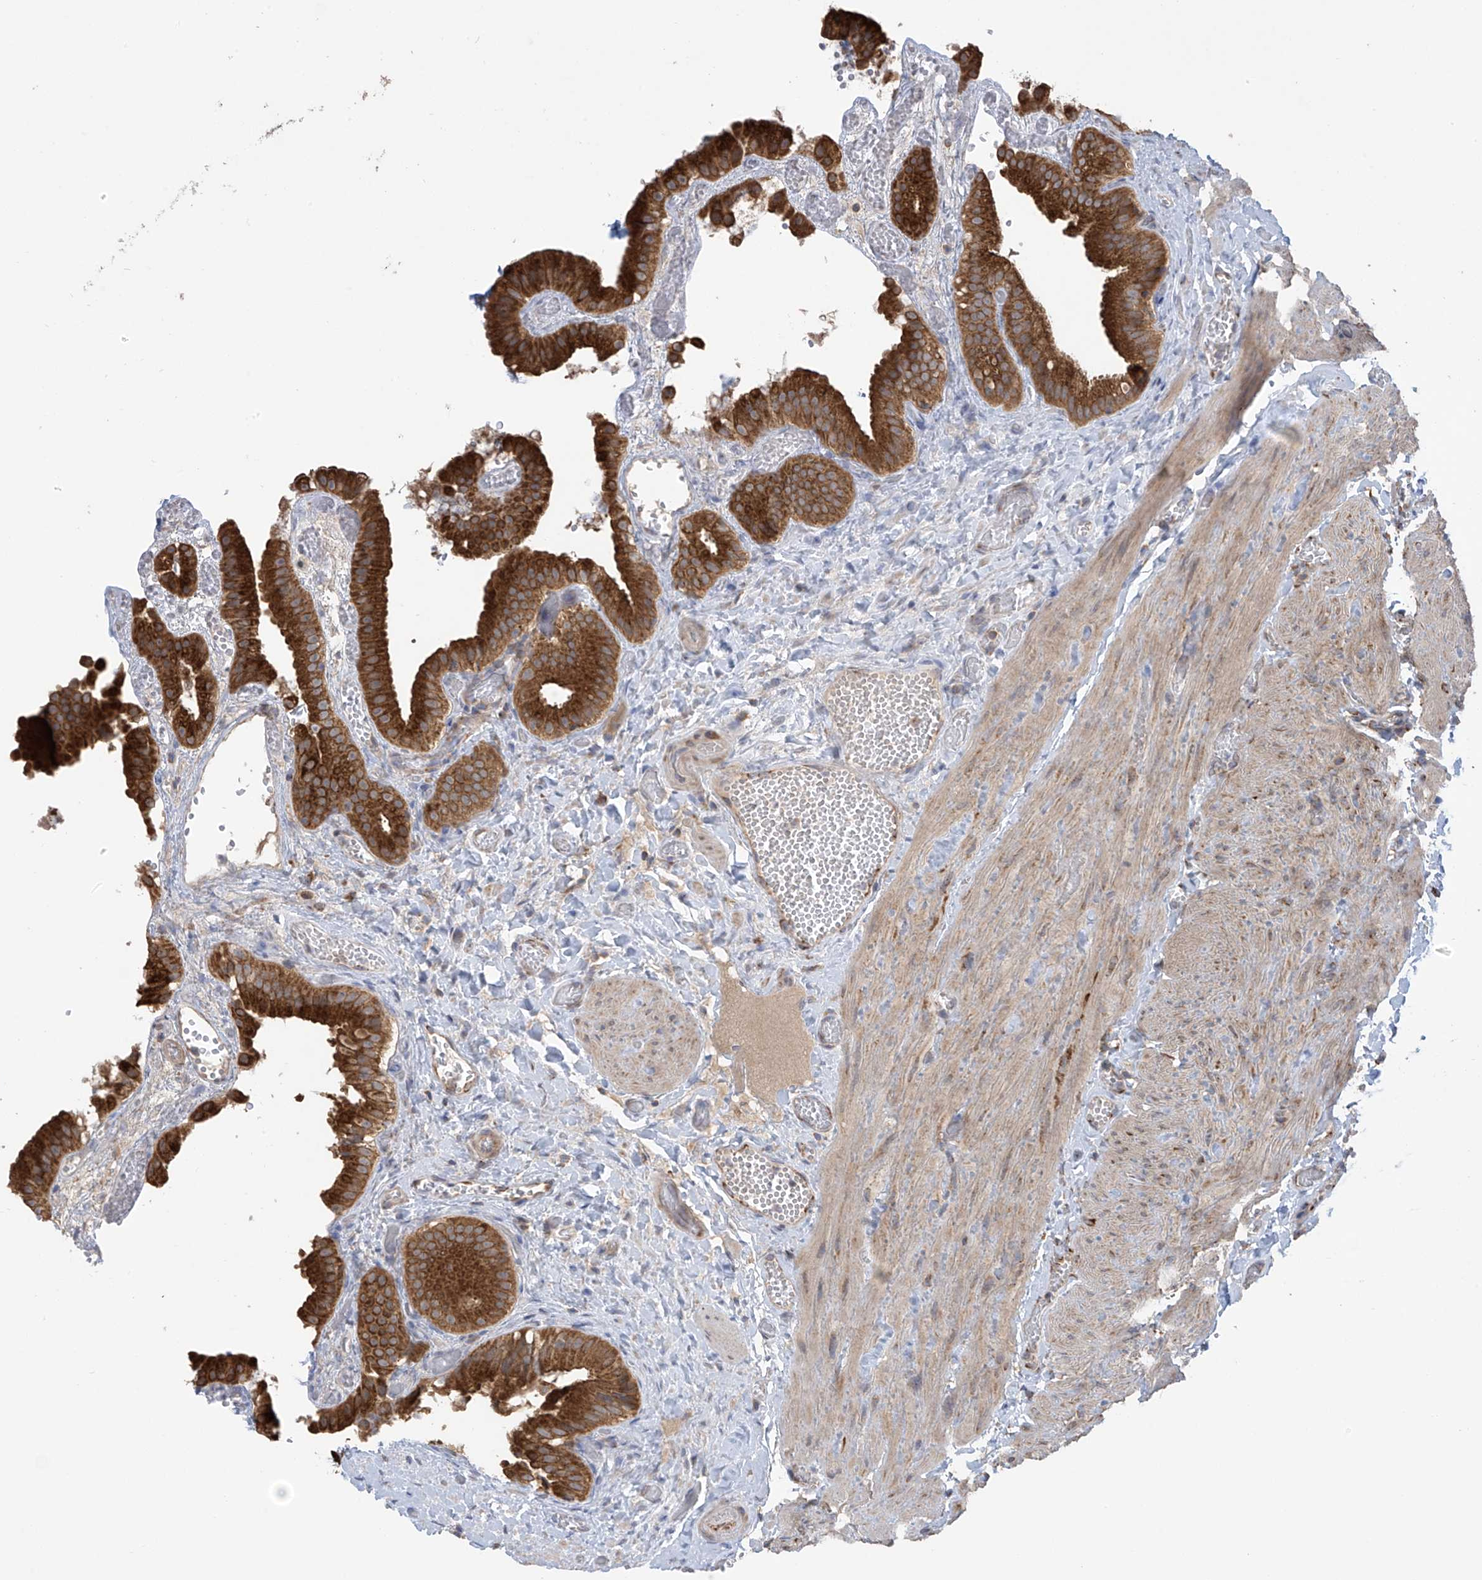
{"staining": {"intensity": "strong", "quantity": ">75%", "location": "cytoplasmic/membranous"}, "tissue": "gallbladder", "cell_type": "Glandular cells", "image_type": "normal", "snomed": [{"axis": "morphology", "description": "Normal tissue, NOS"}, {"axis": "topography", "description": "Gallbladder"}], "caption": "This micrograph shows IHC staining of normal human gallbladder, with high strong cytoplasmic/membranous expression in about >75% of glandular cells.", "gene": "PNPT1", "patient": {"sex": "female", "age": 64}}